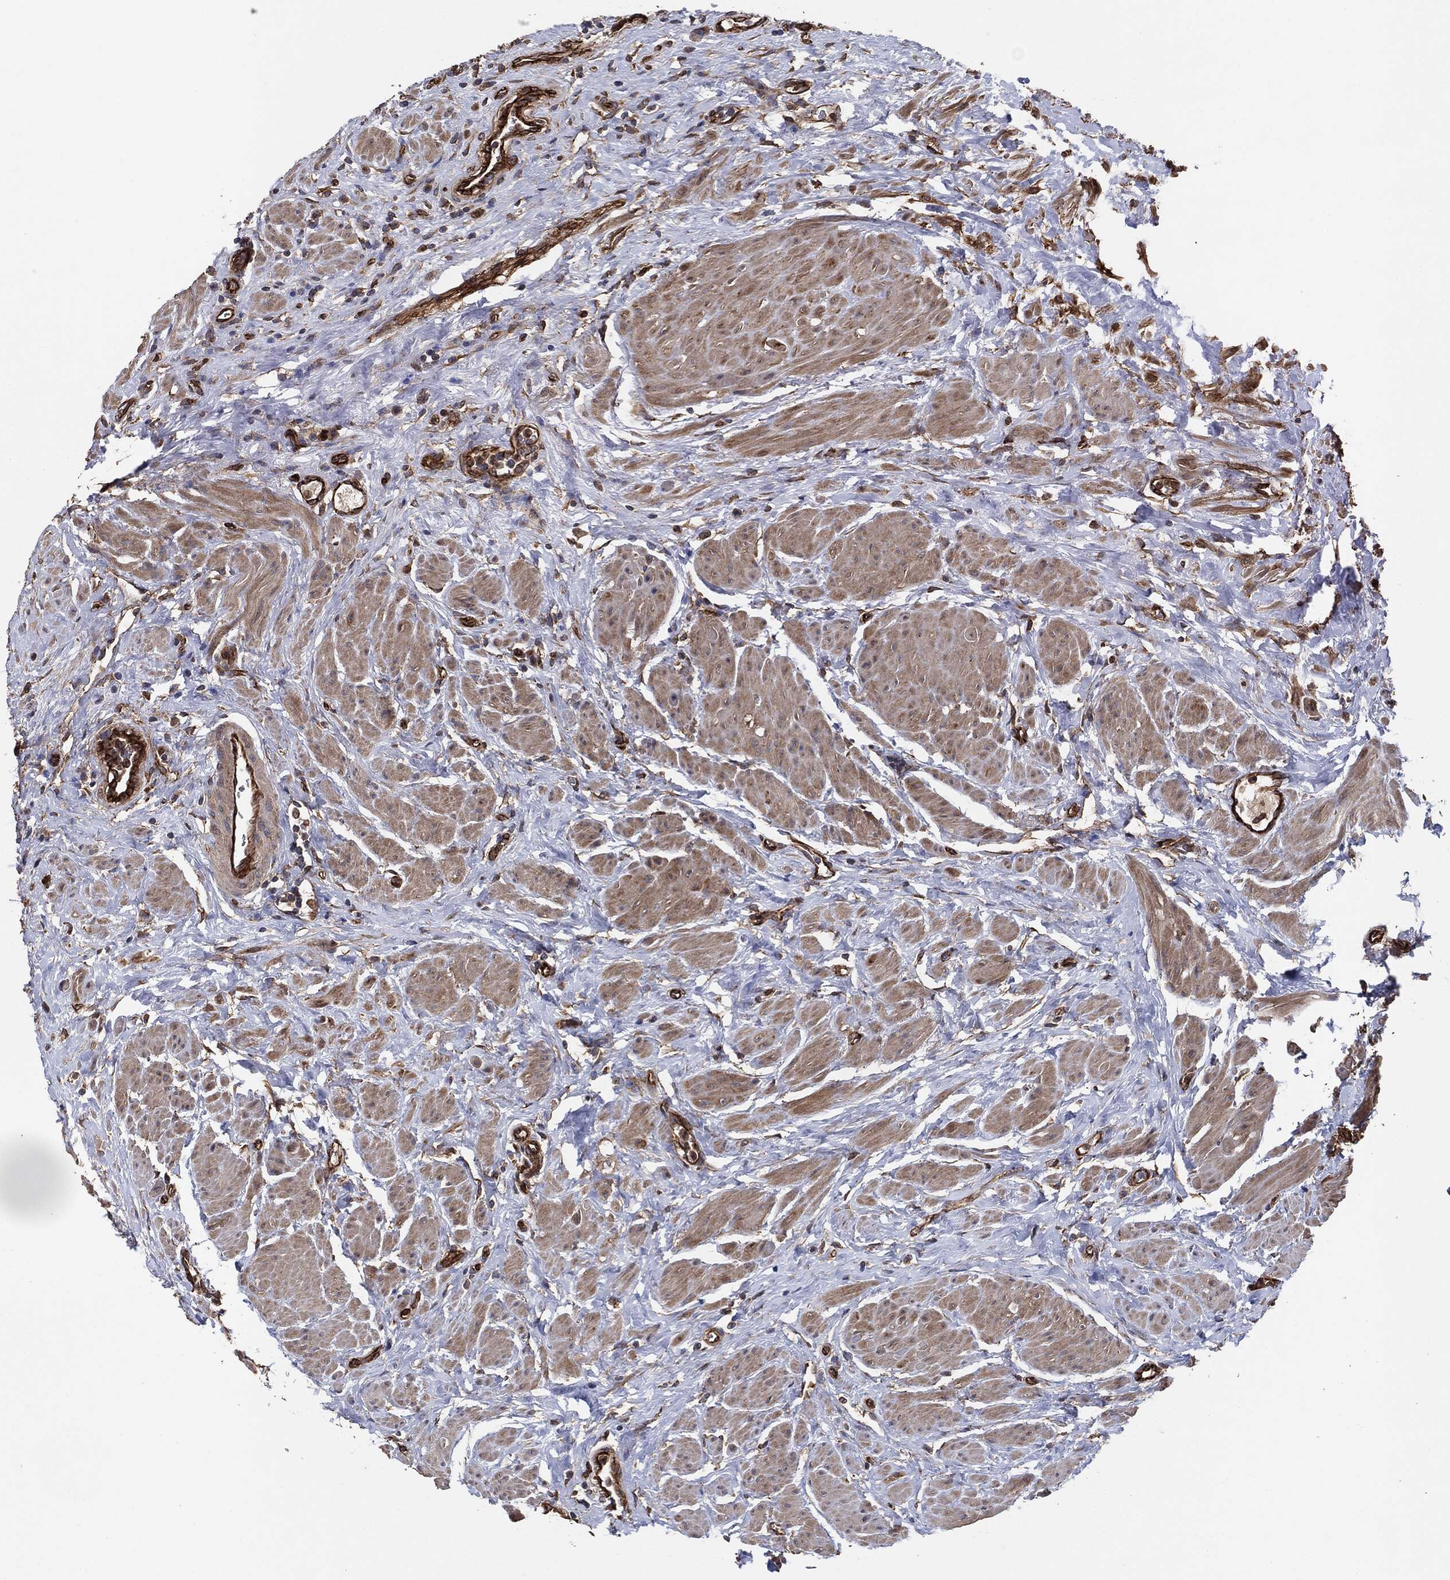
{"staining": {"intensity": "strong", "quantity": ">75%", "location": "cytoplasmic/membranous"}, "tissue": "urothelial cancer", "cell_type": "Tumor cells", "image_type": "cancer", "snomed": [{"axis": "morphology", "description": "Urothelial carcinoma, High grade"}, {"axis": "topography", "description": "Urinary bladder"}], "caption": "Protein analysis of urothelial carcinoma (high-grade) tissue demonstrates strong cytoplasmic/membranous expression in about >75% of tumor cells. (DAB = brown stain, brightfield microscopy at high magnification).", "gene": "CTNNA1", "patient": {"sex": "female", "age": 41}}